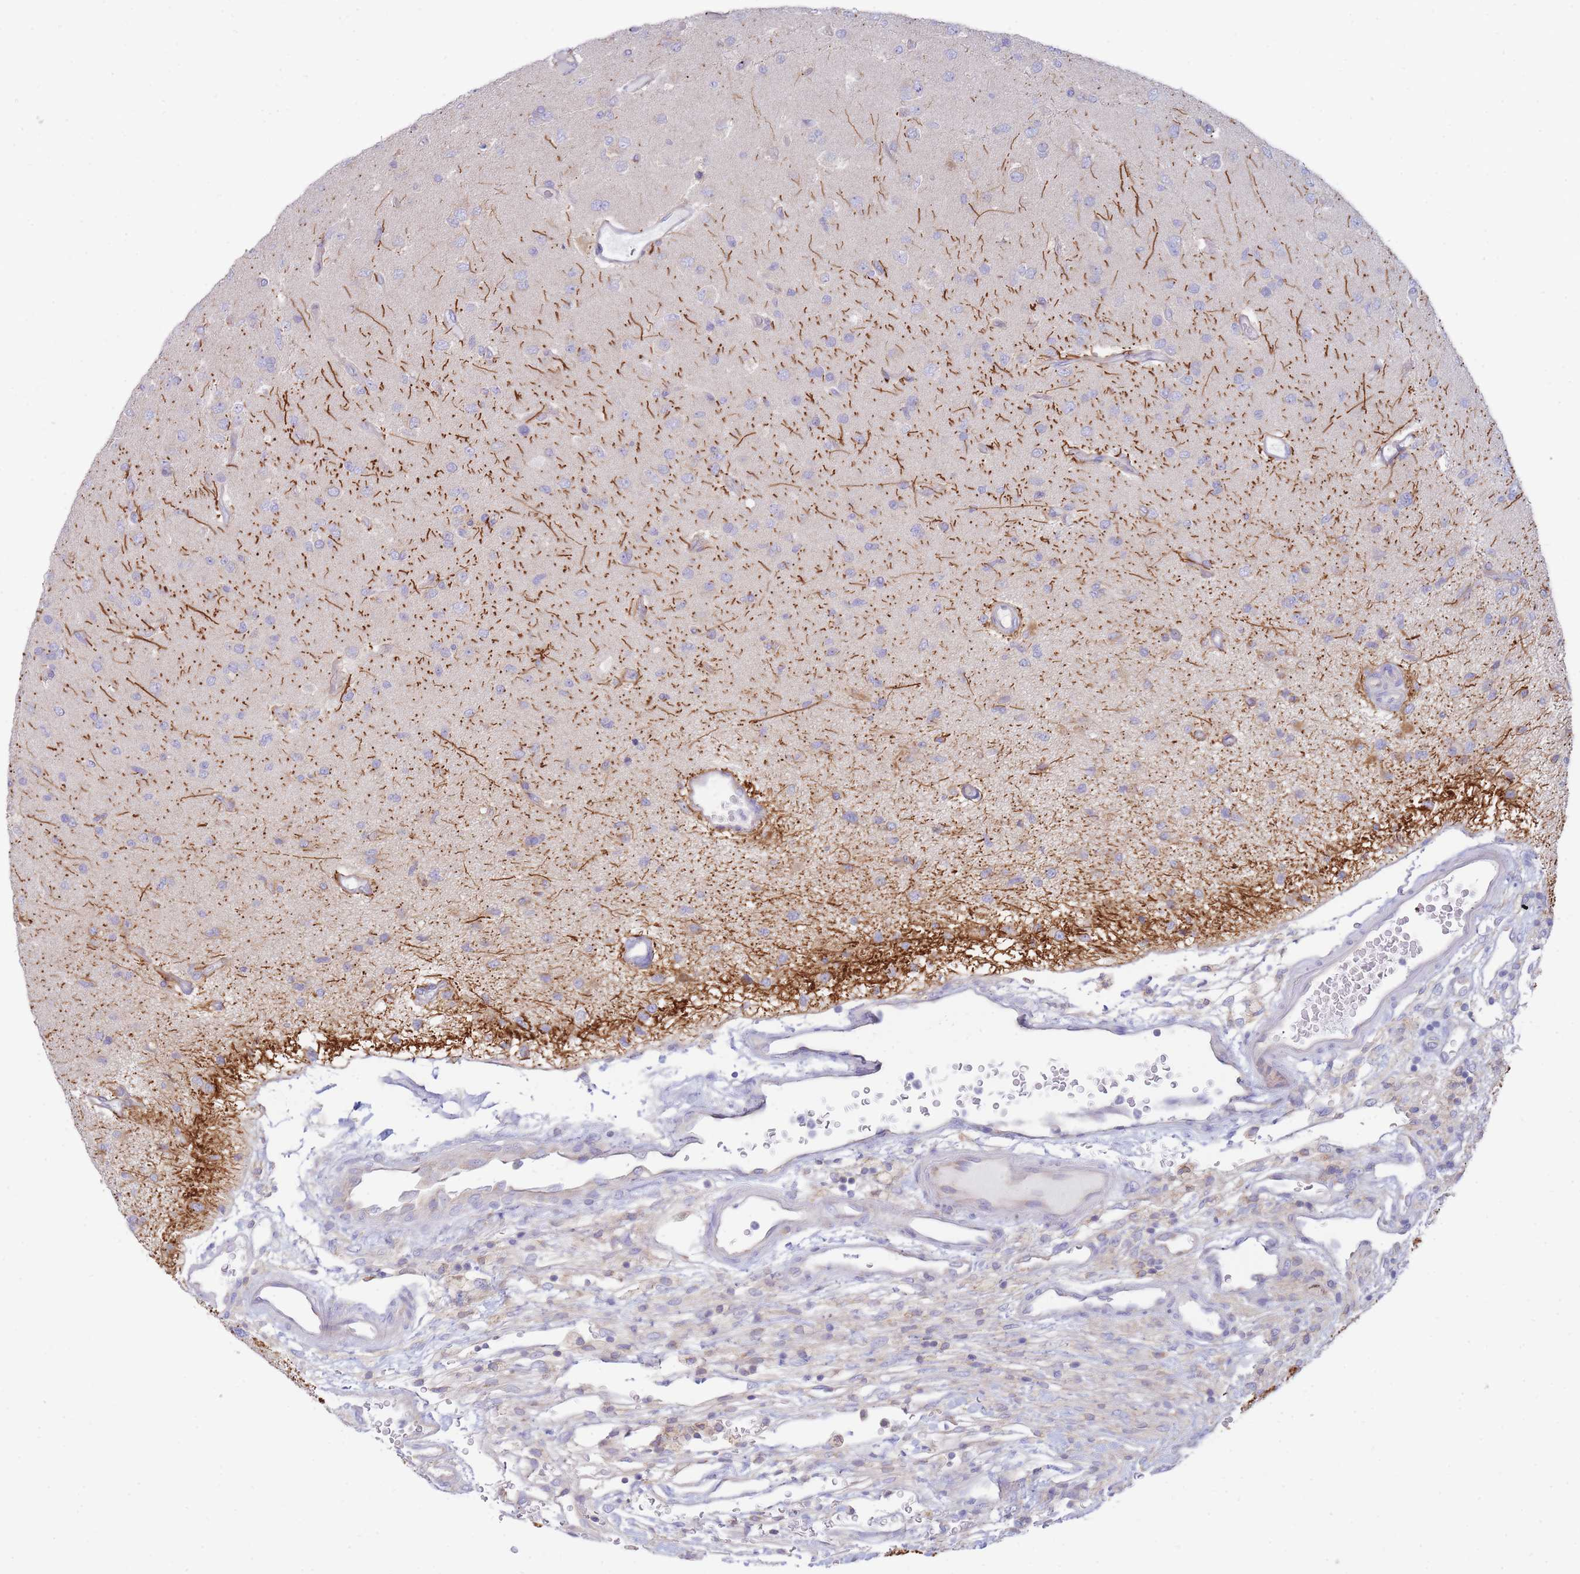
{"staining": {"intensity": "strong", "quantity": "<25%", "location": "cytoplasmic/membranous"}, "tissue": "glioma", "cell_type": "Tumor cells", "image_type": "cancer", "snomed": [{"axis": "morphology", "description": "Glioma, malignant, High grade"}, {"axis": "topography", "description": "Brain"}], "caption": "High-magnification brightfield microscopy of malignant glioma (high-grade) stained with DAB (3,3'-diaminobenzidine) (brown) and counterstained with hematoxylin (blue). tumor cells exhibit strong cytoplasmic/membranous expression is appreciated in approximately<25% of cells.", "gene": "SH2B2", "patient": {"sex": "male", "age": 77}}